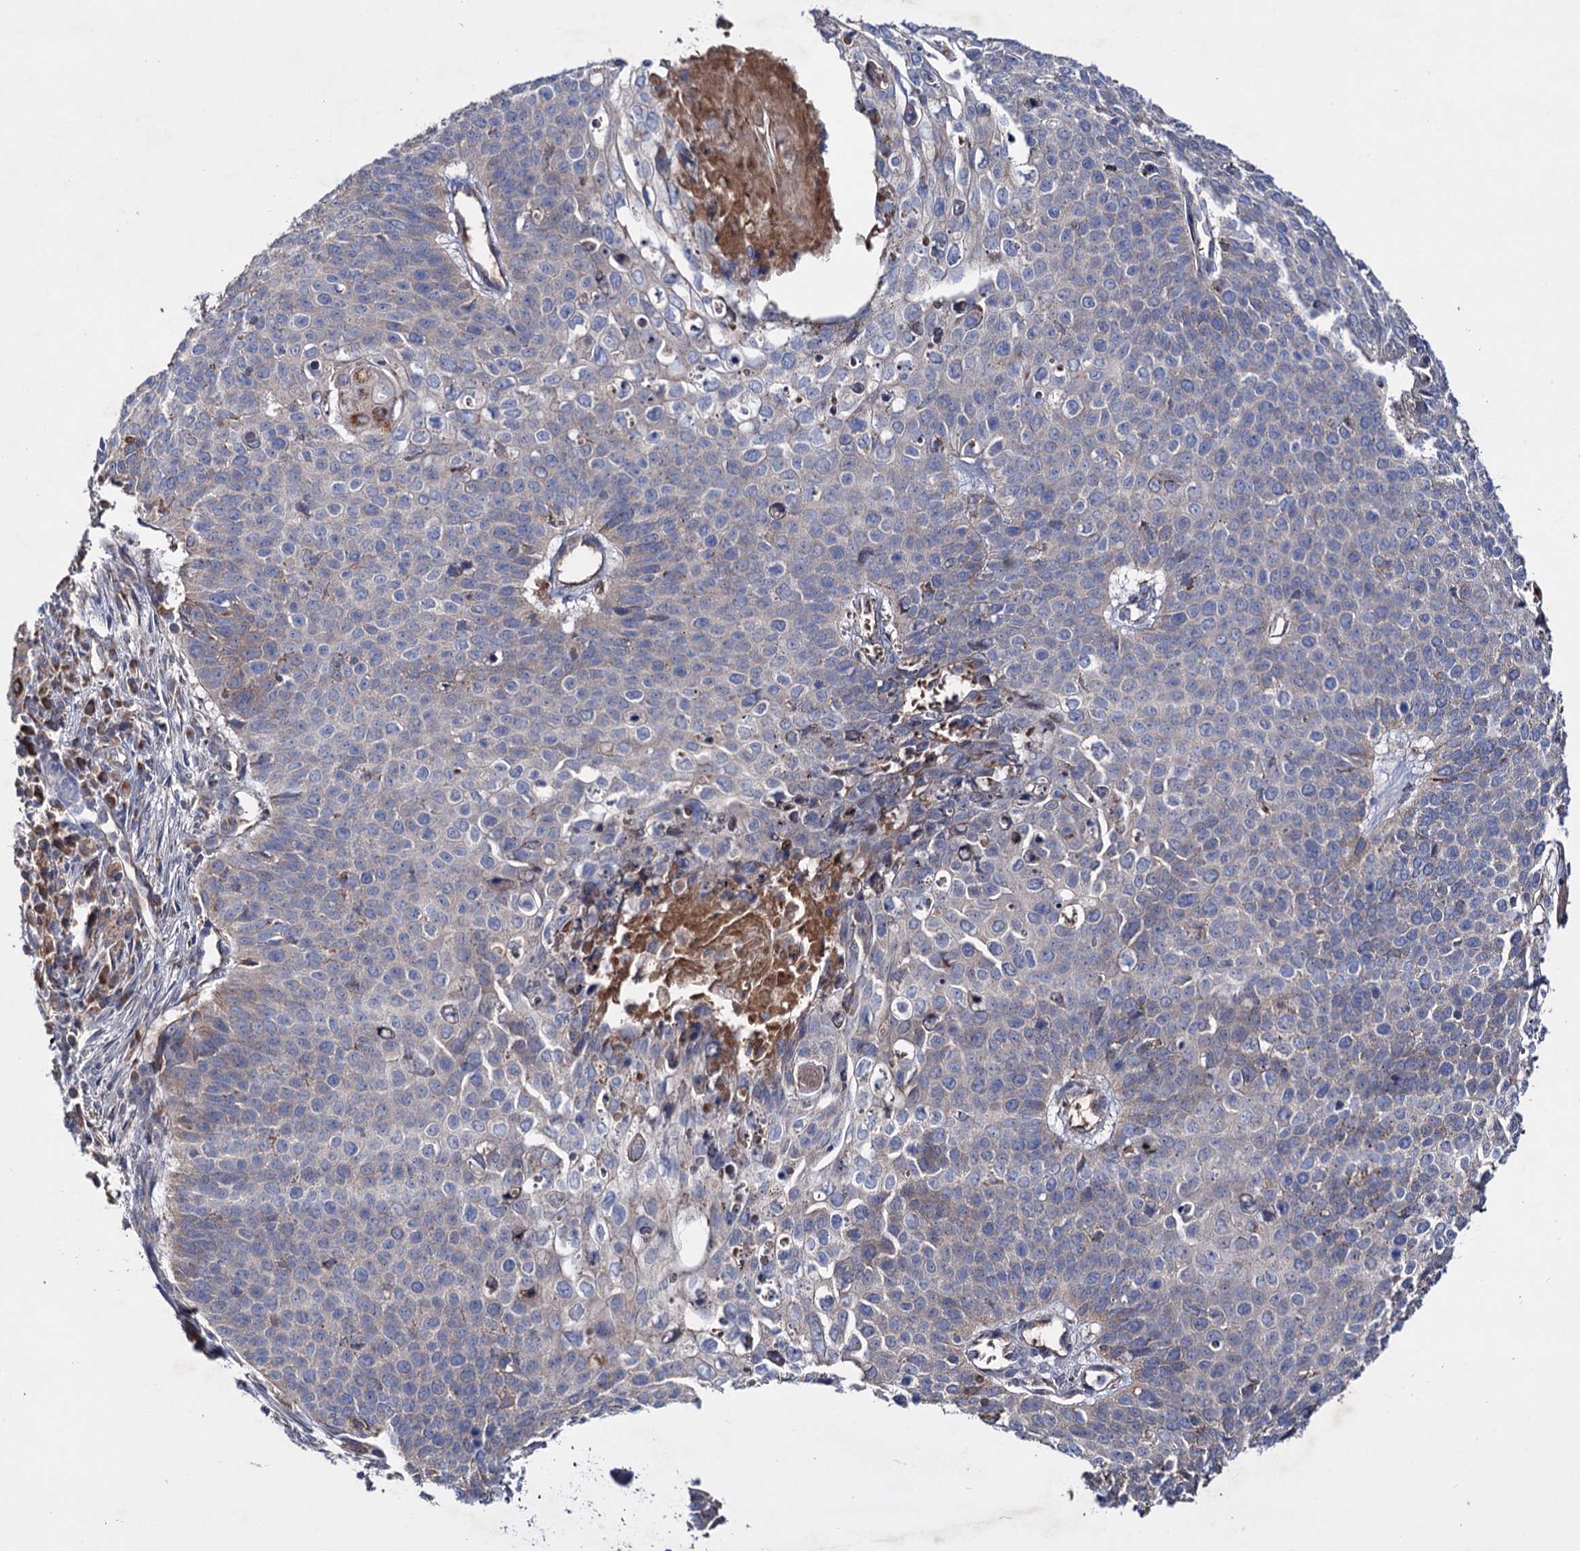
{"staining": {"intensity": "negative", "quantity": "none", "location": "none"}, "tissue": "cervical cancer", "cell_type": "Tumor cells", "image_type": "cancer", "snomed": [{"axis": "morphology", "description": "Squamous cell carcinoma, NOS"}, {"axis": "topography", "description": "Cervix"}], "caption": "IHC of cervical cancer demonstrates no staining in tumor cells.", "gene": "CLPB", "patient": {"sex": "female", "age": 39}}